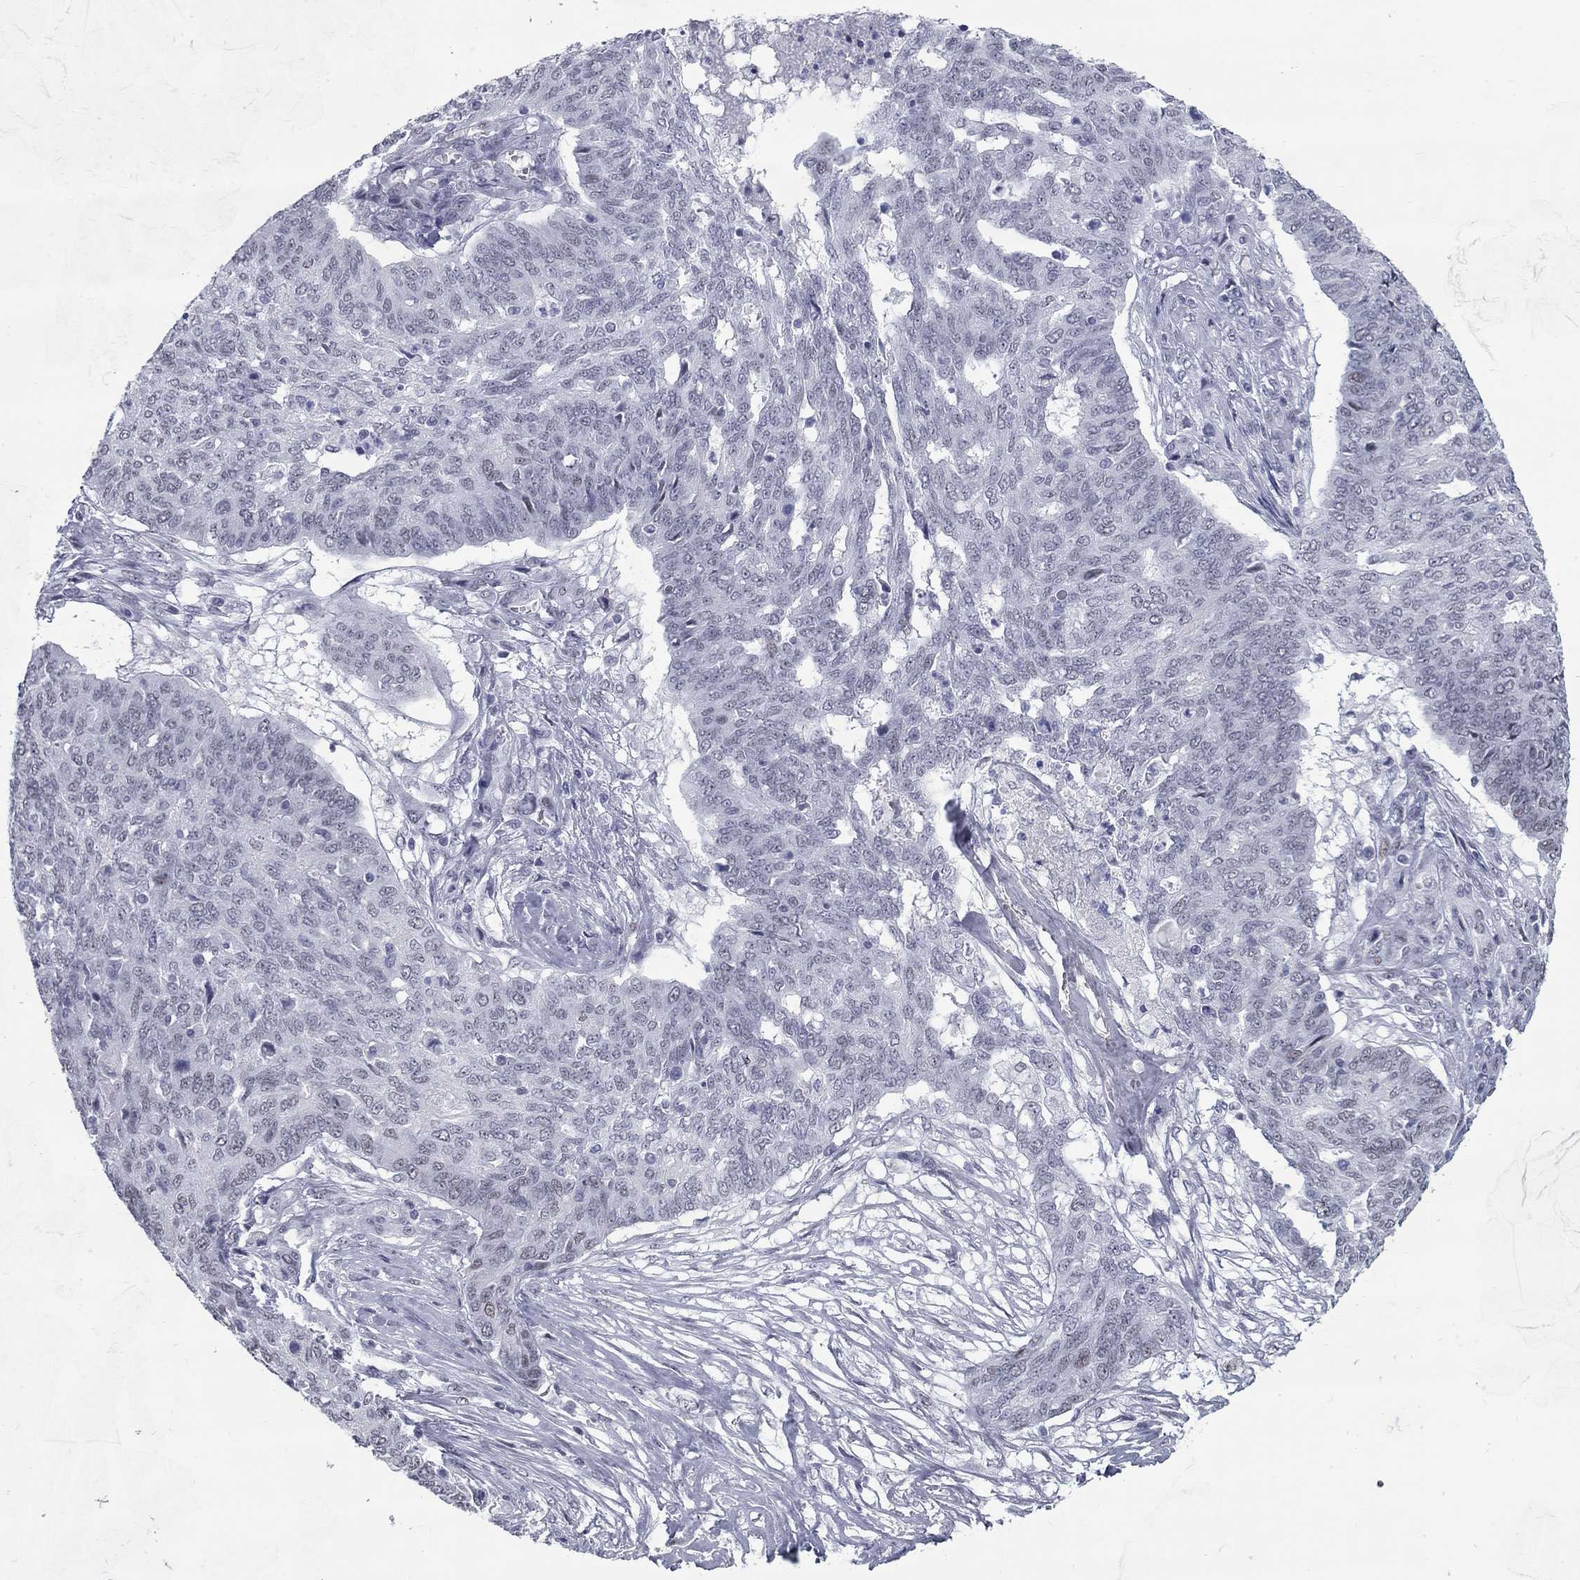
{"staining": {"intensity": "negative", "quantity": "none", "location": "none"}, "tissue": "ovarian cancer", "cell_type": "Tumor cells", "image_type": "cancer", "snomed": [{"axis": "morphology", "description": "Cystadenocarcinoma, serous, NOS"}, {"axis": "topography", "description": "Ovary"}], "caption": "IHC of human serous cystadenocarcinoma (ovarian) exhibits no positivity in tumor cells. (DAB immunohistochemistry with hematoxylin counter stain).", "gene": "ASF1B", "patient": {"sex": "female", "age": 67}}